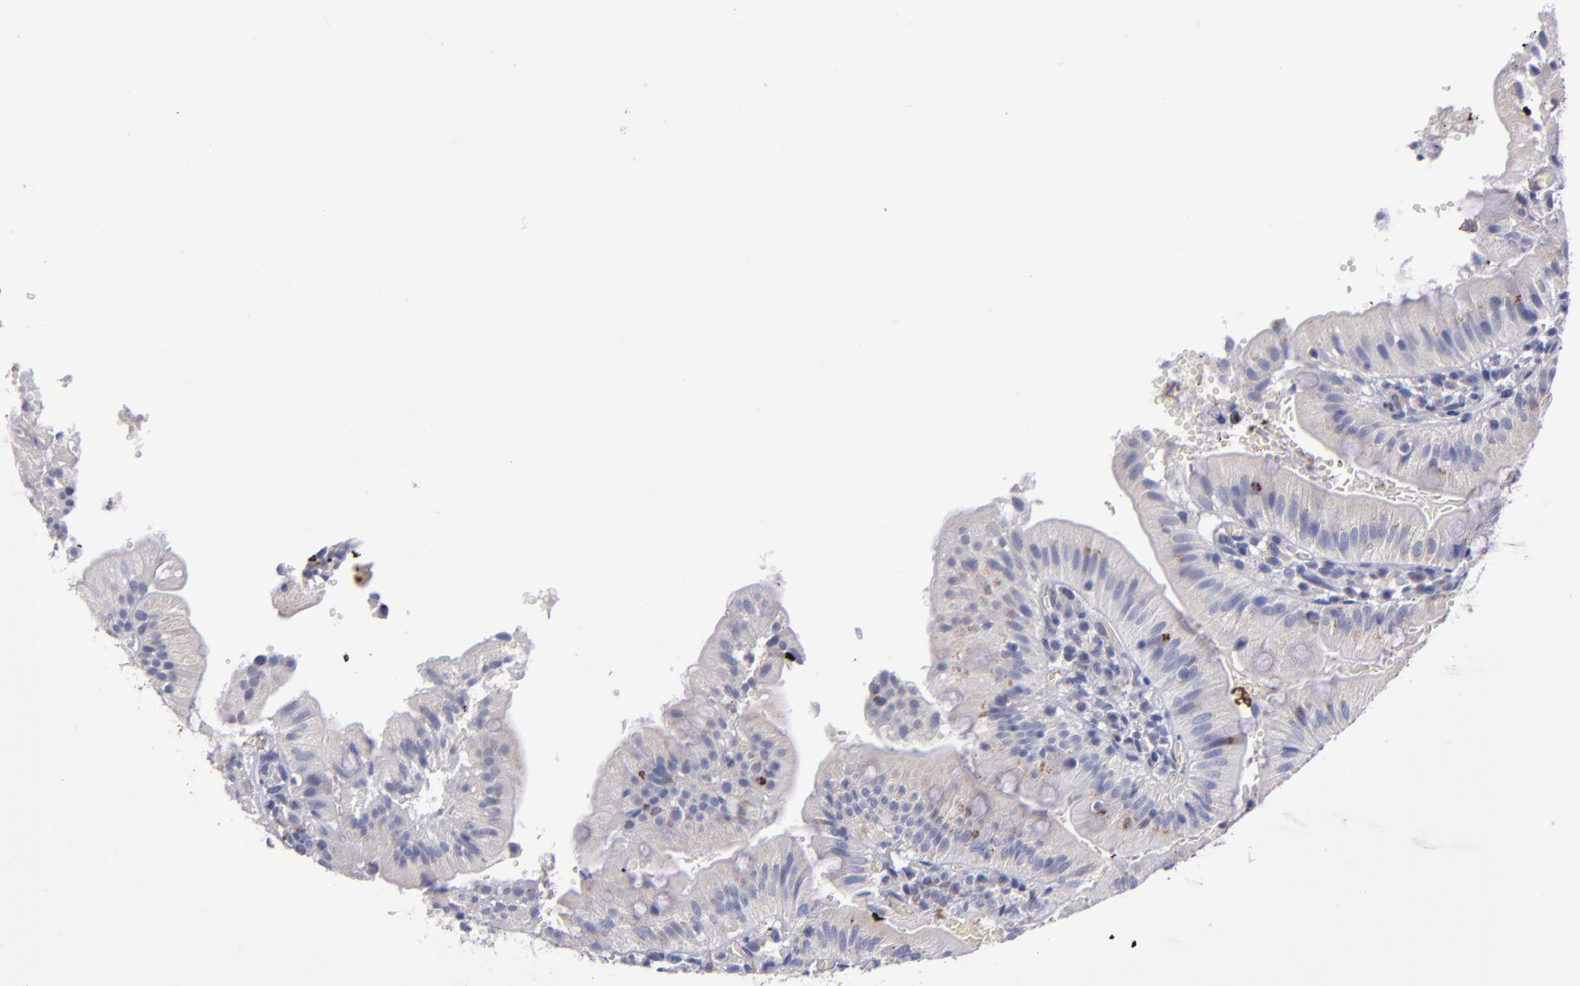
{"staining": {"intensity": "strong", "quantity": "25%-75%", "location": "cytoplasmic/membranous"}, "tissue": "small intestine", "cell_type": "Glandular cells", "image_type": "normal", "snomed": [{"axis": "morphology", "description": "Normal tissue, NOS"}, {"axis": "topography", "description": "Small intestine"}], "caption": "This image shows IHC staining of unremarkable human small intestine, with high strong cytoplasmic/membranous expression in about 25%-75% of glandular cells.", "gene": "RAB41", "patient": {"sex": "male", "age": 71}}